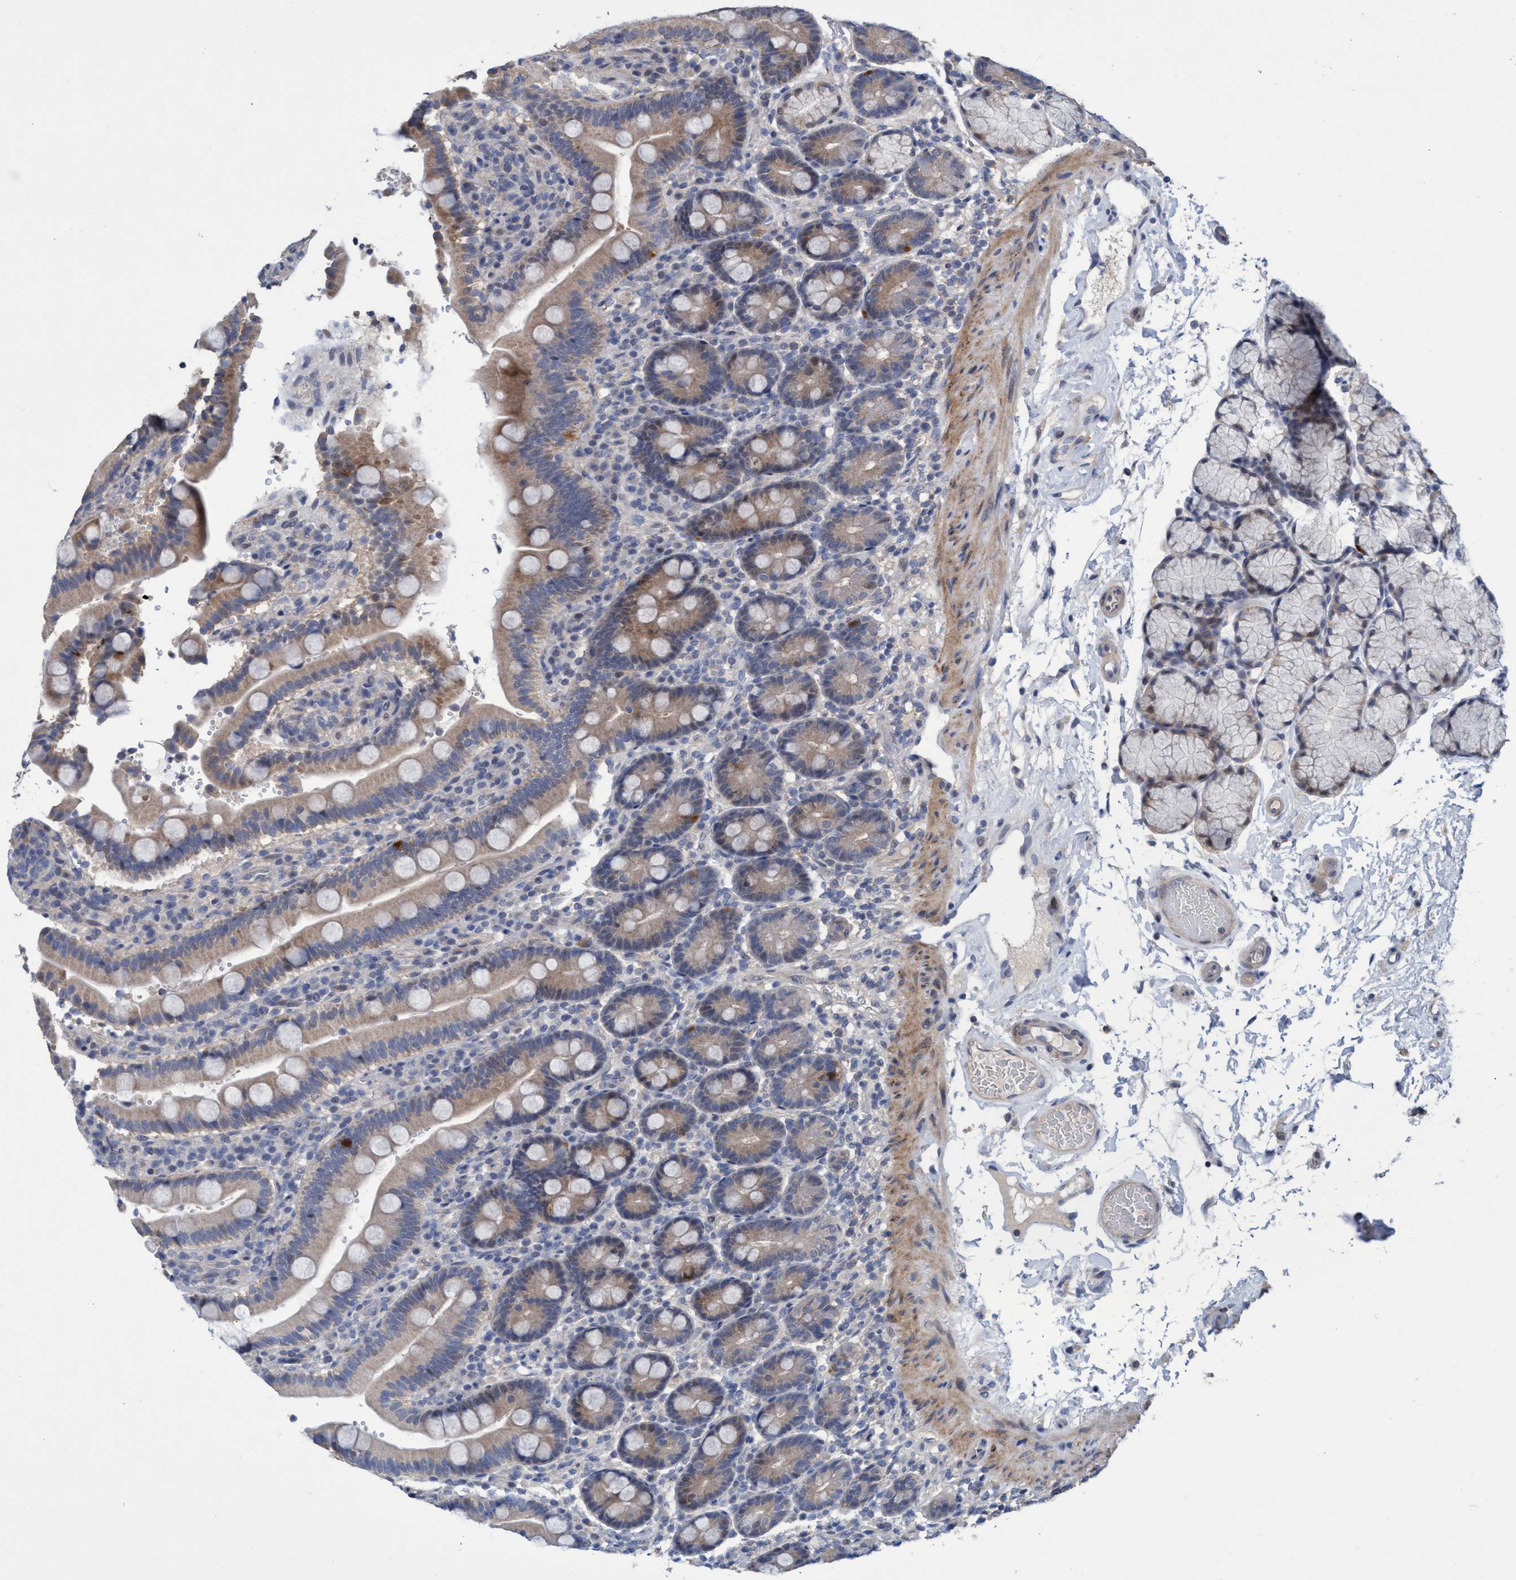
{"staining": {"intensity": "weak", "quantity": "25%-75%", "location": "cytoplasmic/membranous"}, "tissue": "duodenum", "cell_type": "Glandular cells", "image_type": "normal", "snomed": [{"axis": "morphology", "description": "Normal tissue, NOS"}, {"axis": "topography", "description": "Small intestine, NOS"}], "caption": "Duodenum stained with a brown dye shows weak cytoplasmic/membranous positive expression in approximately 25%-75% of glandular cells.", "gene": "ZNF677", "patient": {"sex": "female", "age": 71}}